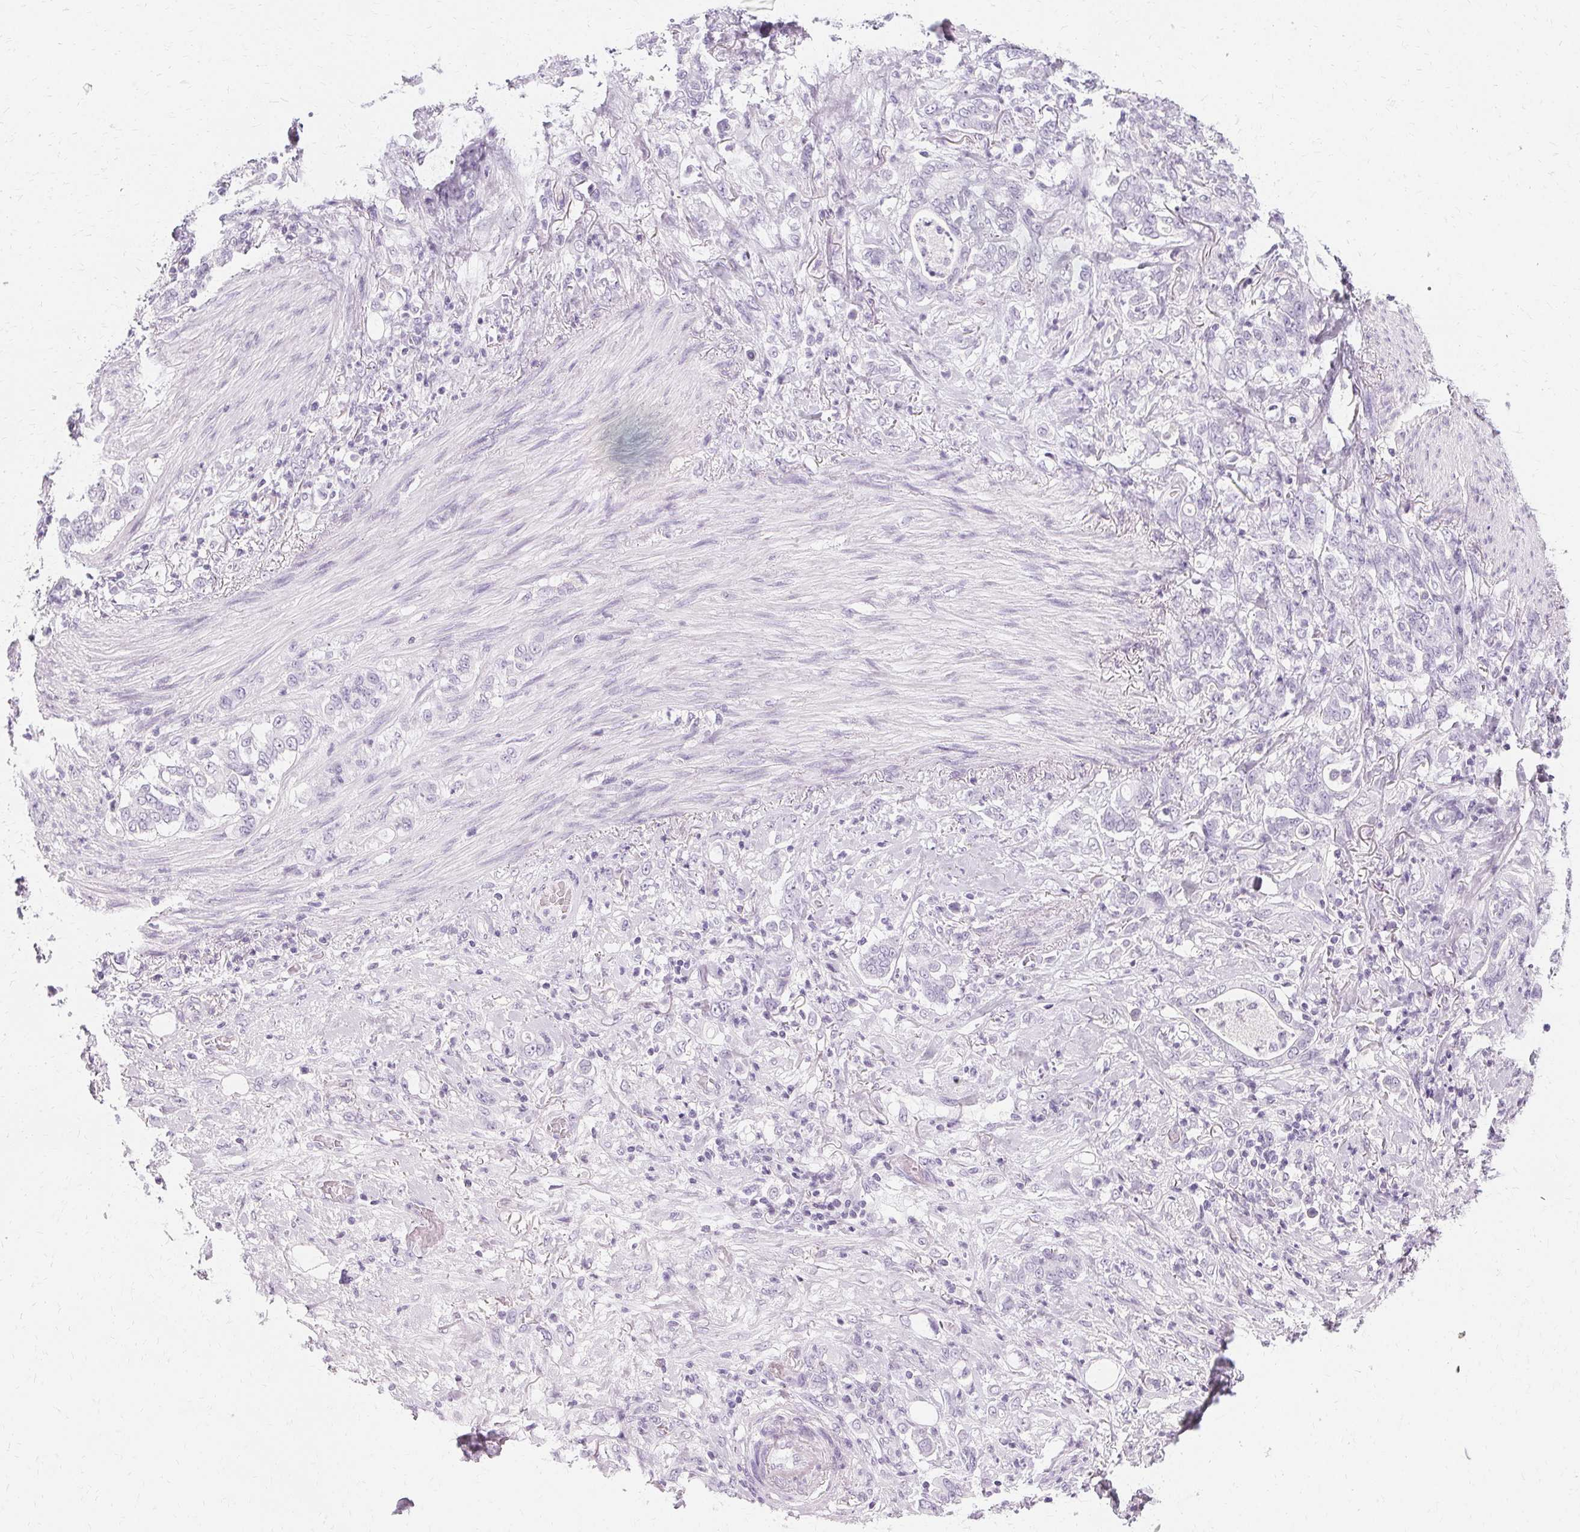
{"staining": {"intensity": "negative", "quantity": "none", "location": "none"}, "tissue": "stomach cancer", "cell_type": "Tumor cells", "image_type": "cancer", "snomed": [{"axis": "morphology", "description": "Adenocarcinoma, NOS"}, {"axis": "topography", "description": "Stomach"}], "caption": "IHC of human stomach cancer (adenocarcinoma) demonstrates no expression in tumor cells.", "gene": "KRT6C", "patient": {"sex": "female", "age": 79}}